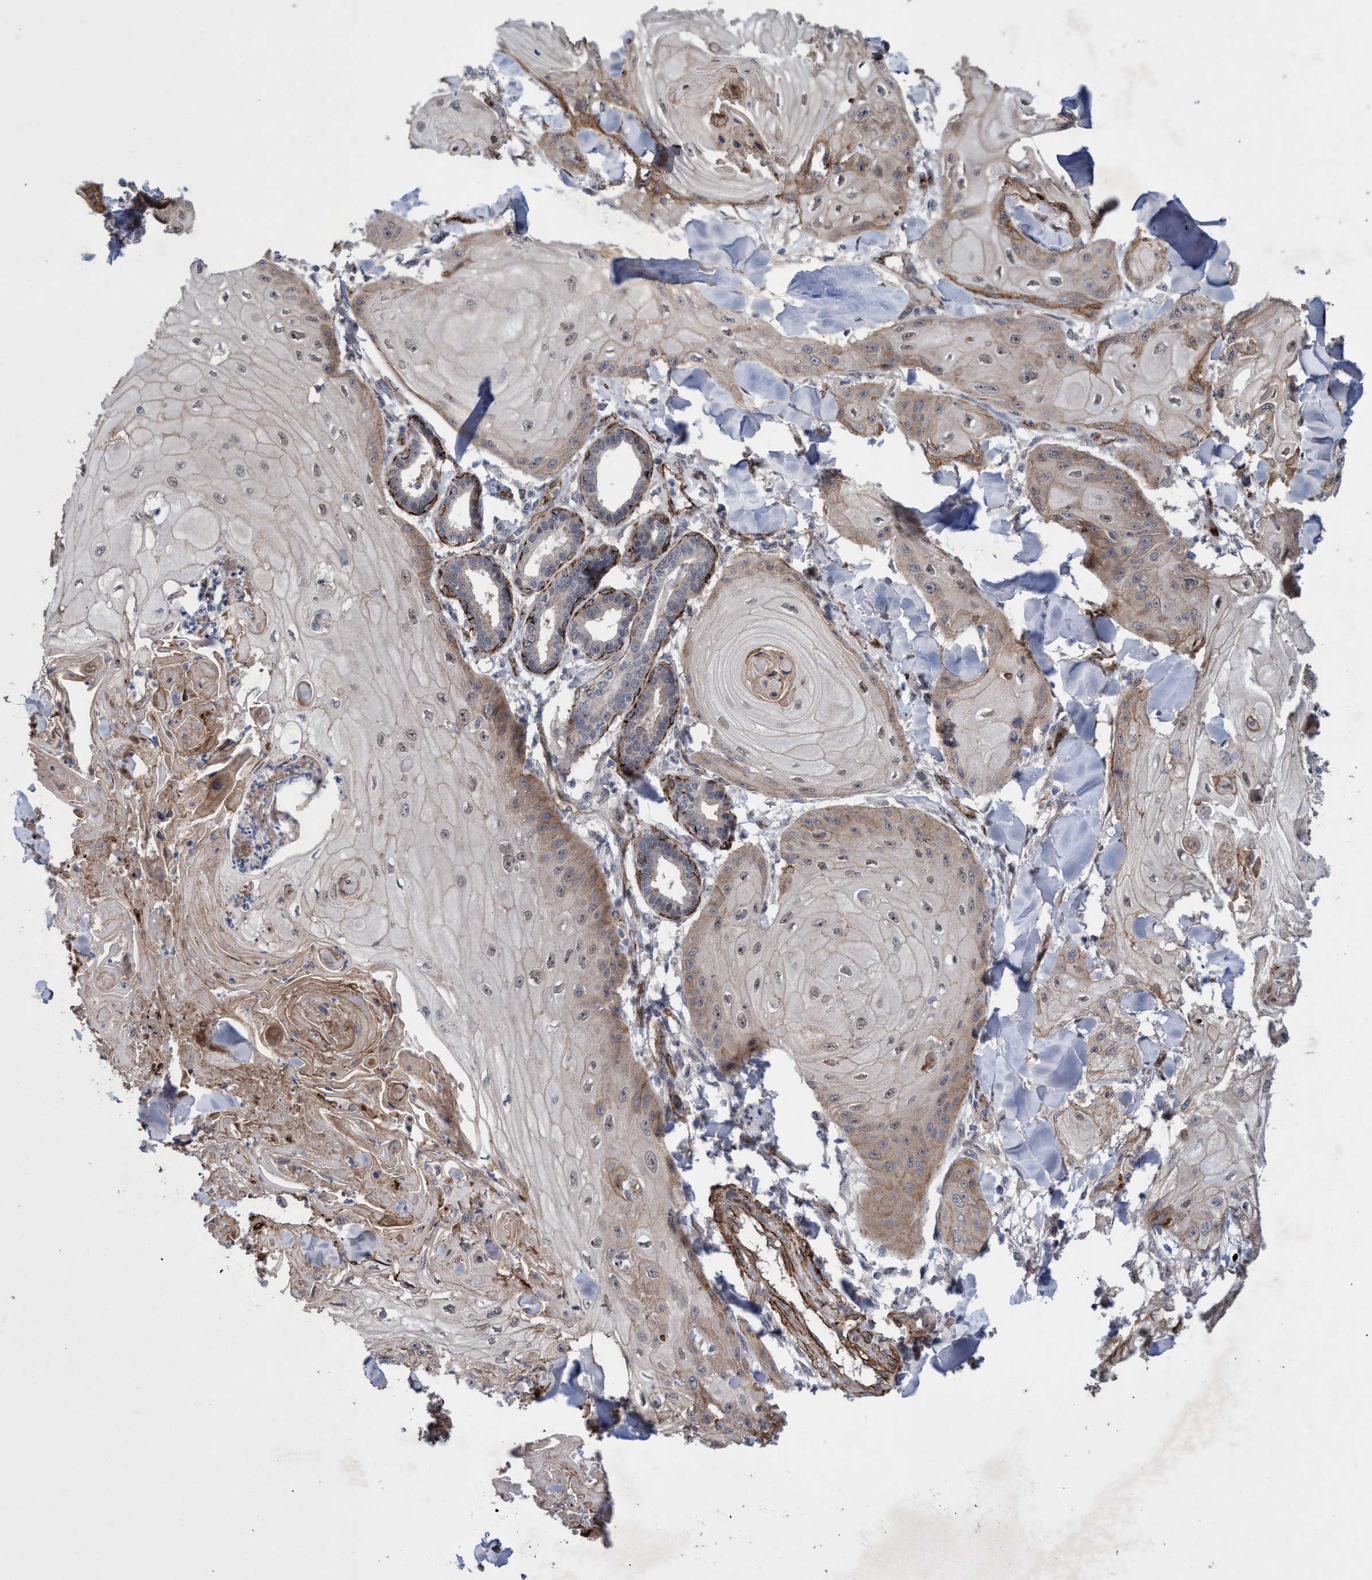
{"staining": {"intensity": "weak", "quantity": "<25%", "location": "cytoplasmic/membranous,nuclear"}, "tissue": "skin cancer", "cell_type": "Tumor cells", "image_type": "cancer", "snomed": [{"axis": "morphology", "description": "Squamous cell carcinoma, NOS"}, {"axis": "topography", "description": "Skin"}], "caption": "There is no significant positivity in tumor cells of skin cancer.", "gene": "ZNF750", "patient": {"sex": "male", "age": 74}}